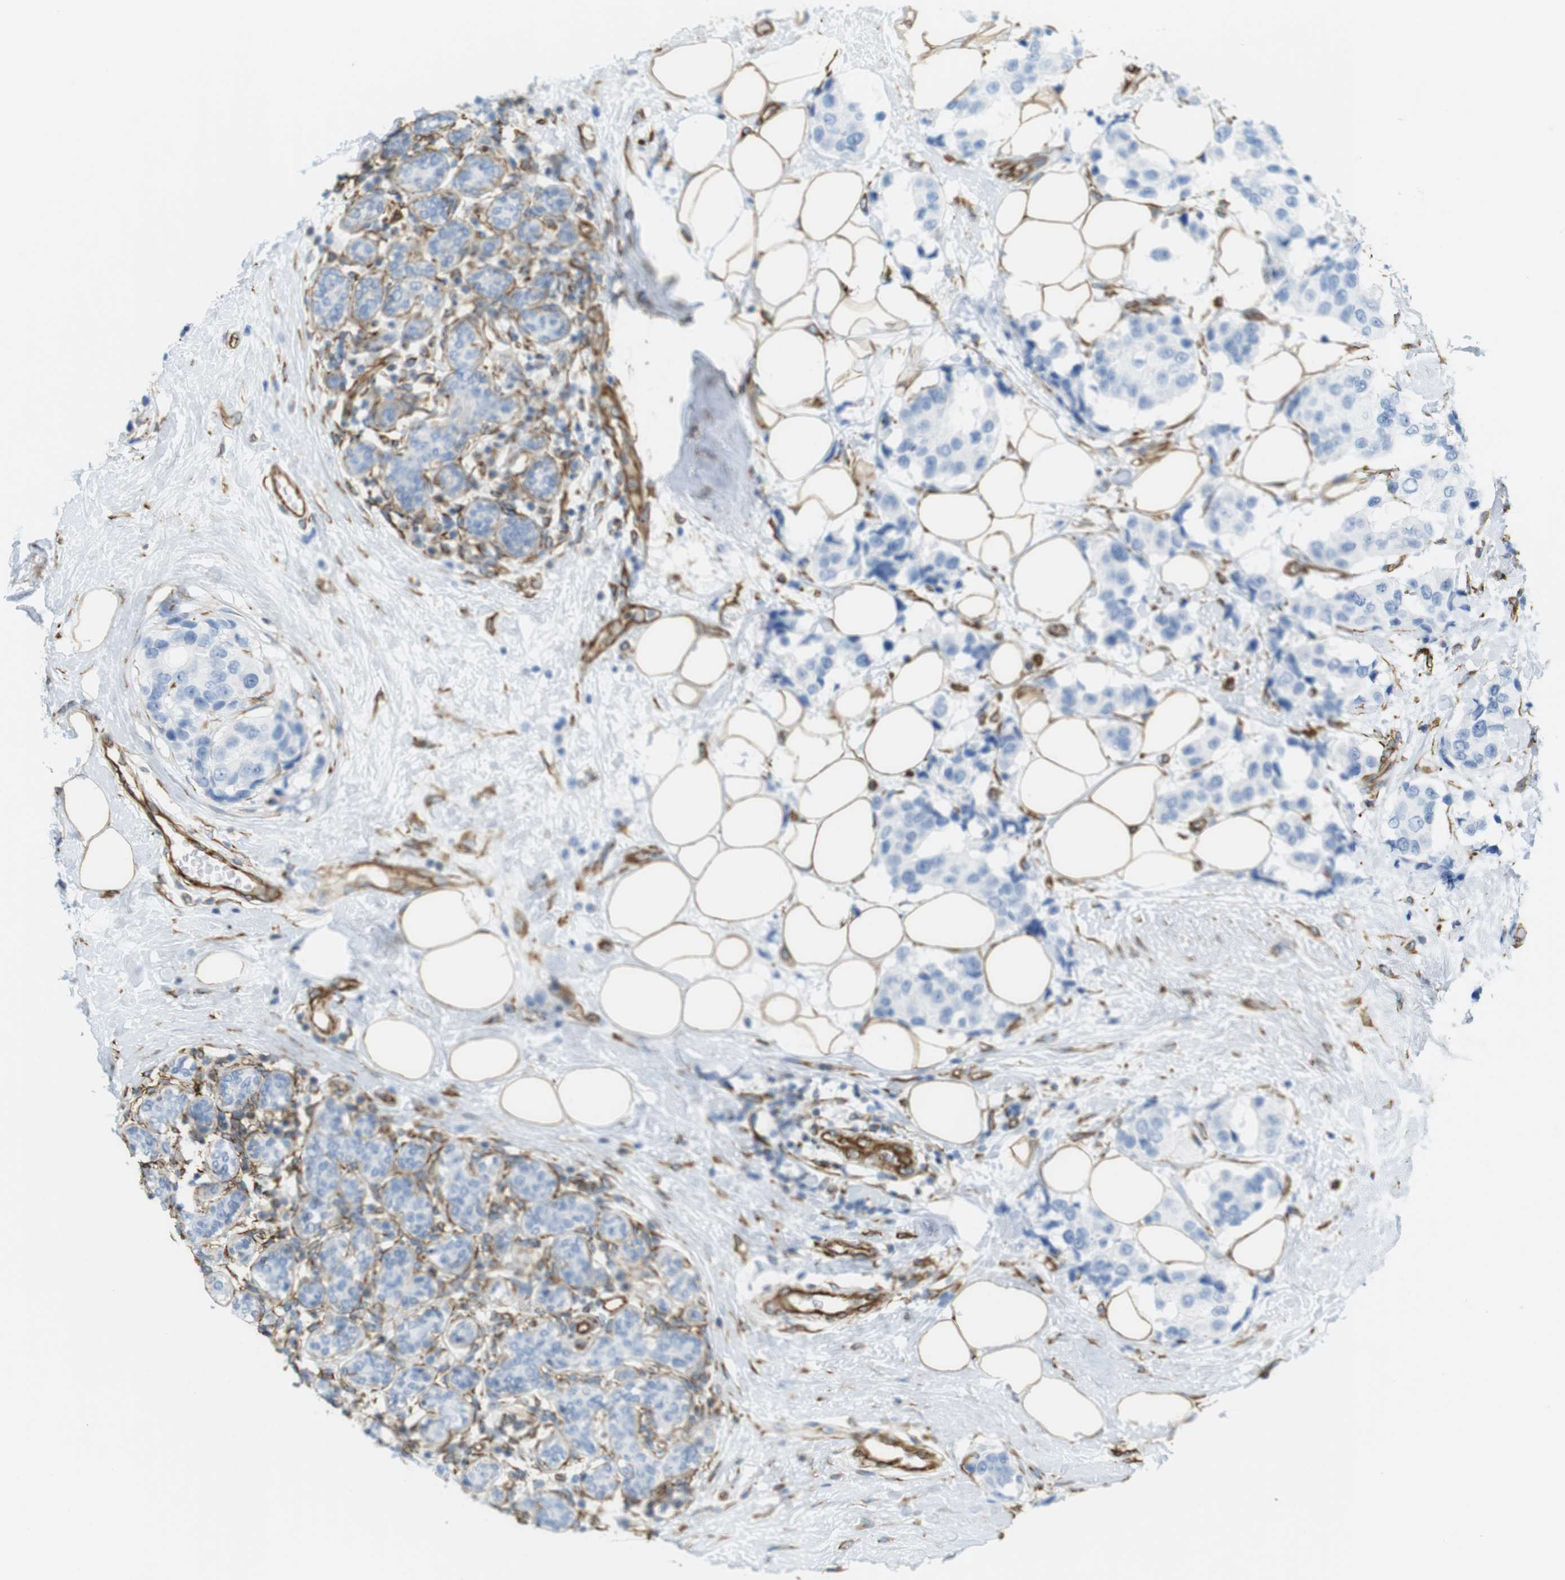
{"staining": {"intensity": "negative", "quantity": "none", "location": "none"}, "tissue": "breast cancer", "cell_type": "Tumor cells", "image_type": "cancer", "snomed": [{"axis": "morphology", "description": "Normal tissue, NOS"}, {"axis": "morphology", "description": "Duct carcinoma"}, {"axis": "topography", "description": "Breast"}], "caption": "This histopathology image is of invasive ductal carcinoma (breast) stained with immunohistochemistry (IHC) to label a protein in brown with the nuclei are counter-stained blue. There is no expression in tumor cells.", "gene": "MS4A10", "patient": {"sex": "female", "age": 39}}